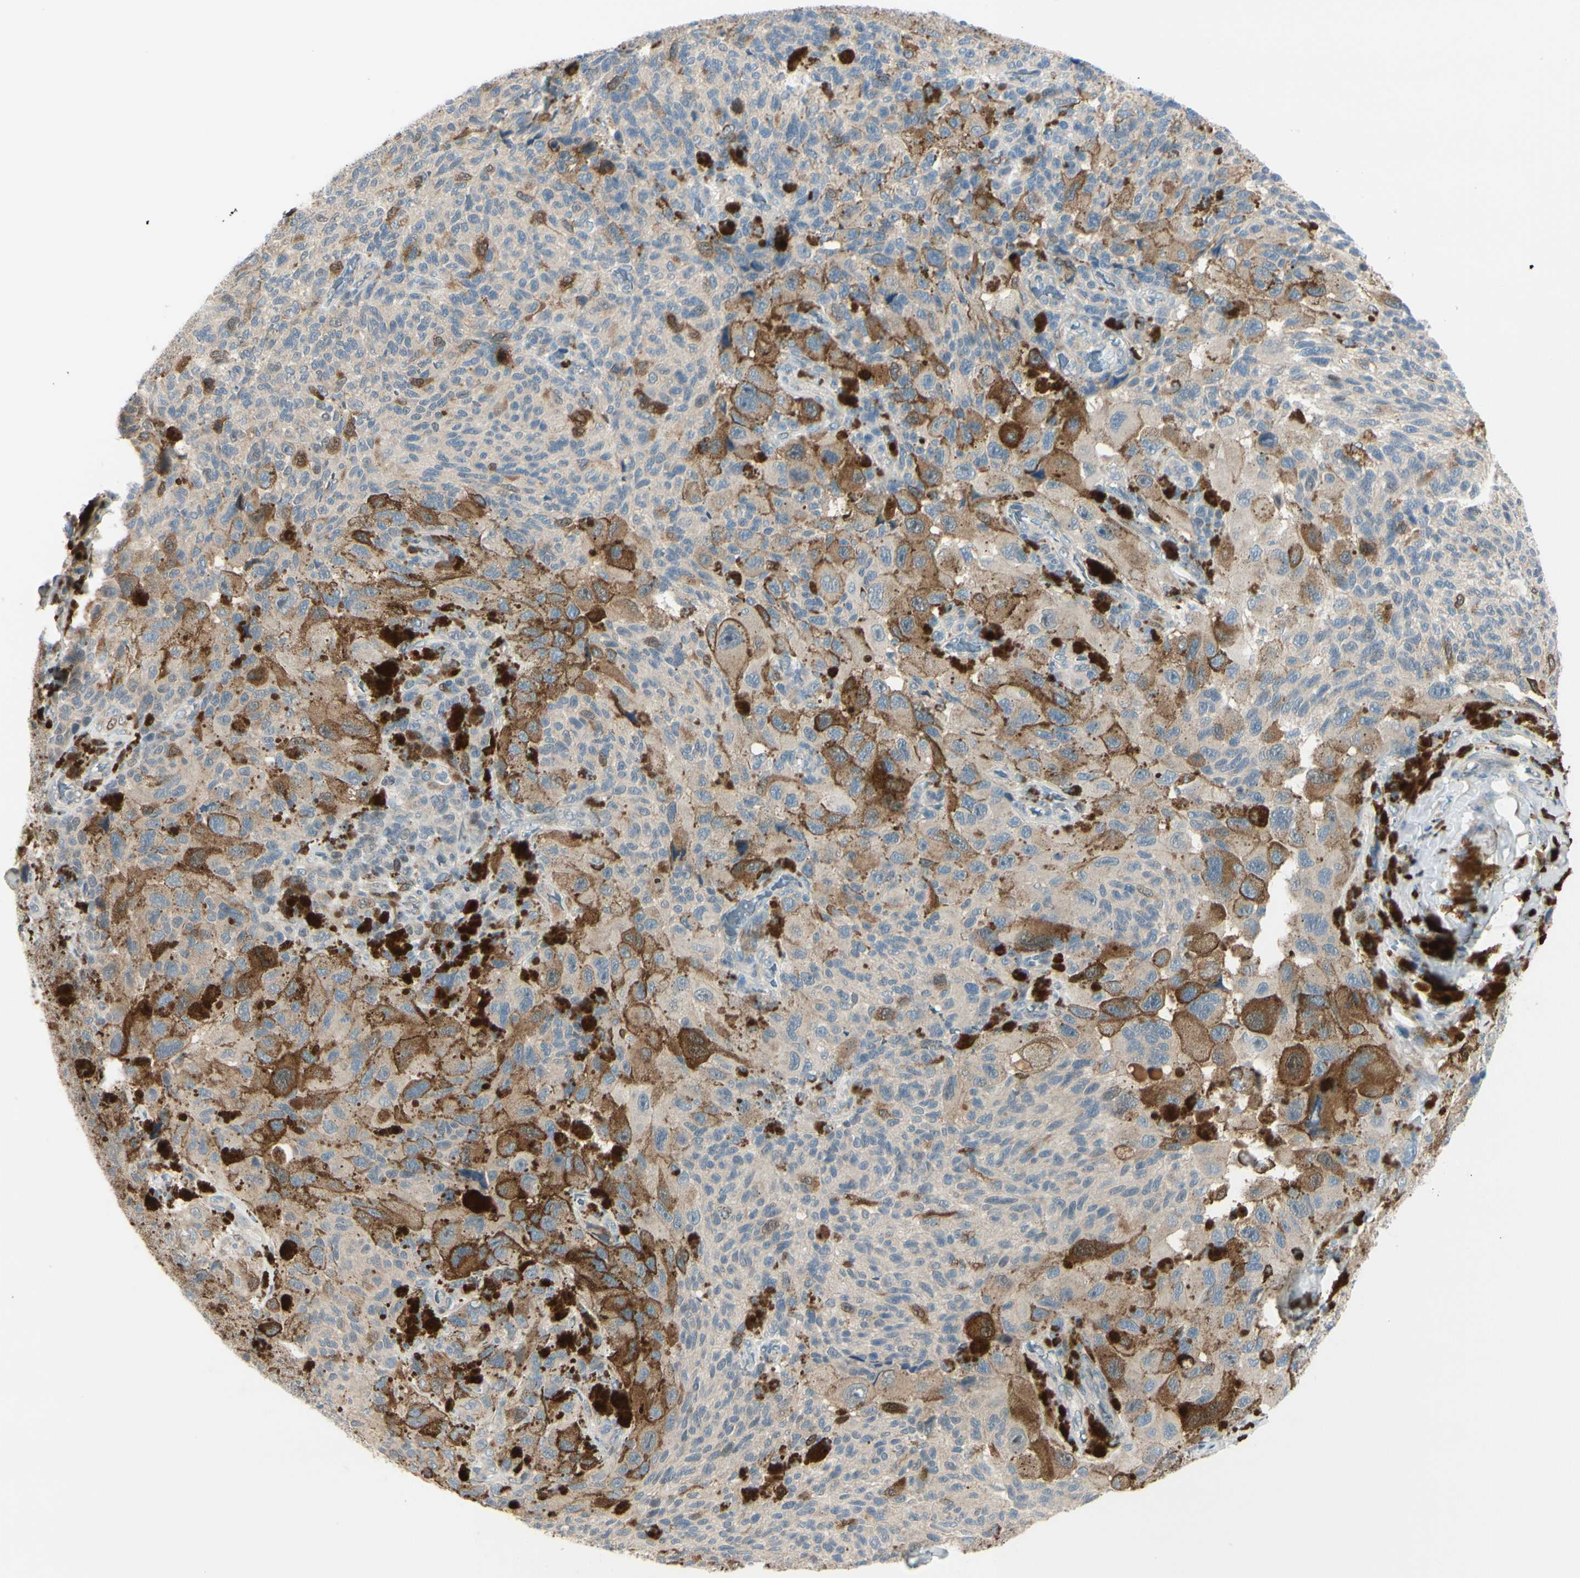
{"staining": {"intensity": "moderate", "quantity": "<25%", "location": "cytoplasmic/membranous"}, "tissue": "melanoma", "cell_type": "Tumor cells", "image_type": "cancer", "snomed": [{"axis": "morphology", "description": "Malignant melanoma, NOS"}, {"axis": "topography", "description": "Skin"}], "caption": "Immunohistochemical staining of malignant melanoma reveals low levels of moderate cytoplasmic/membranous protein positivity in approximately <25% of tumor cells.", "gene": "PTTG1", "patient": {"sex": "female", "age": 73}}